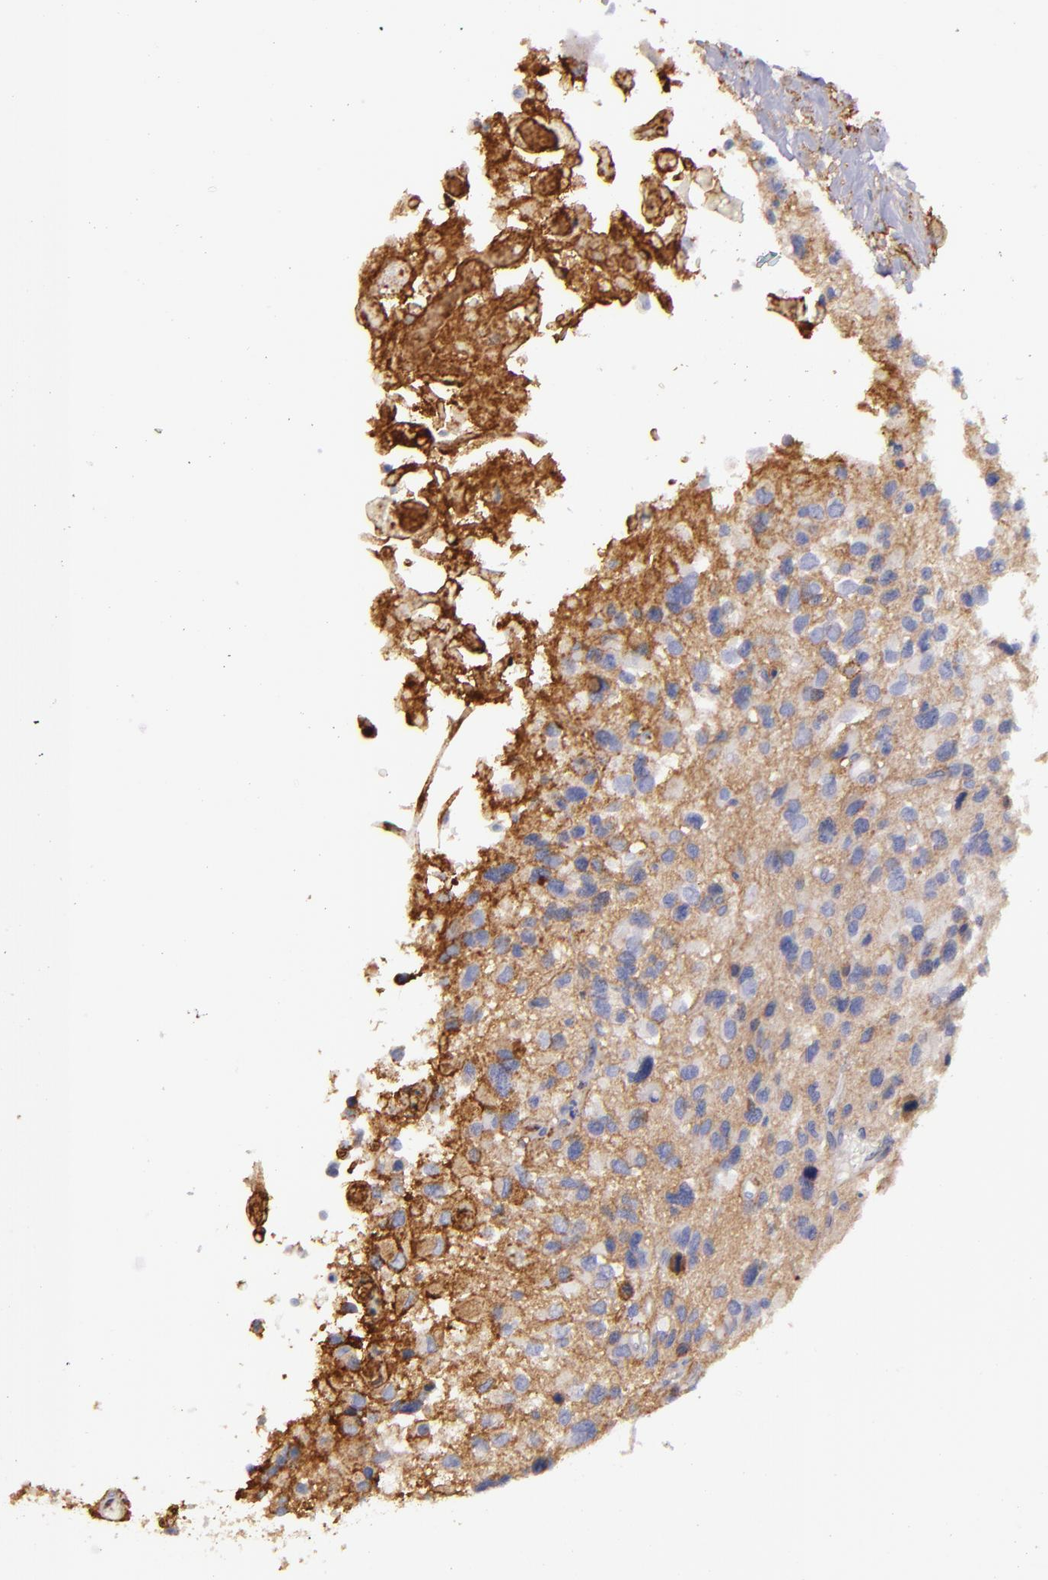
{"staining": {"intensity": "moderate", "quantity": ">75%", "location": "cytoplasmic/membranous"}, "tissue": "glioma", "cell_type": "Tumor cells", "image_type": "cancer", "snomed": [{"axis": "morphology", "description": "Glioma, malignant, High grade"}, {"axis": "topography", "description": "Brain"}], "caption": "Brown immunohistochemical staining in human glioma exhibits moderate cytoplasmic/membranous expression in about >75% of tumor cells.", "gene": "CD151", "patient": {"sex": "male", "age": 69}}